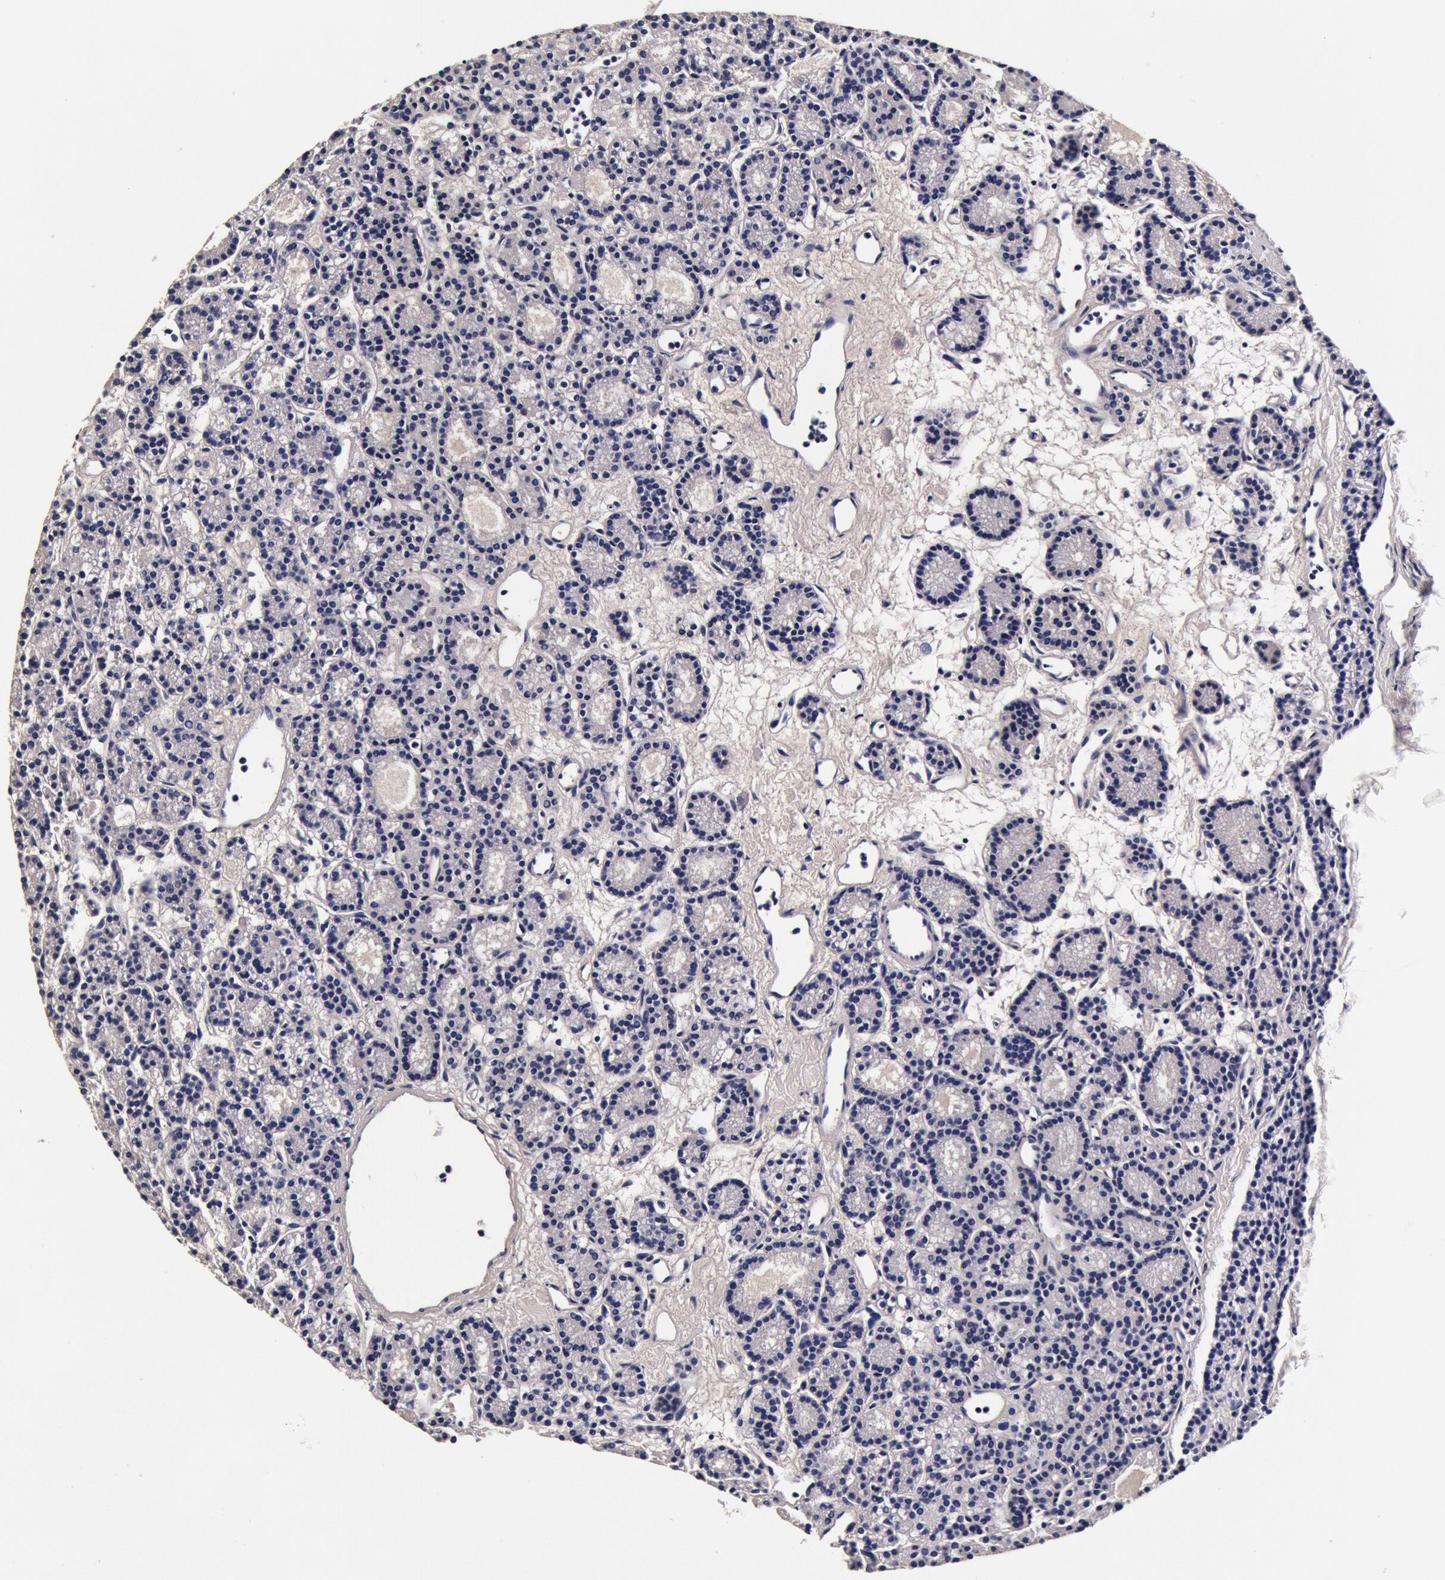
{"staining": {"intensity": "negative", "quantity": "none", "location": "none"}, "tissue": "parathyroid gland", "cell_type": "Glandular cells", "image_type": "normal", "snomed": [{"axis": "morphology", "description": "Normal tissue, NOS"}, {"axis": "topography", "description": "Parathyroid gland"}], "caption": "Immunohistochemistry (IHC) of benign parathyroid gland shows no positivity in glandular cells.", "gene": "CCDC22", "patient": {"sex": "male", "age": 85}}